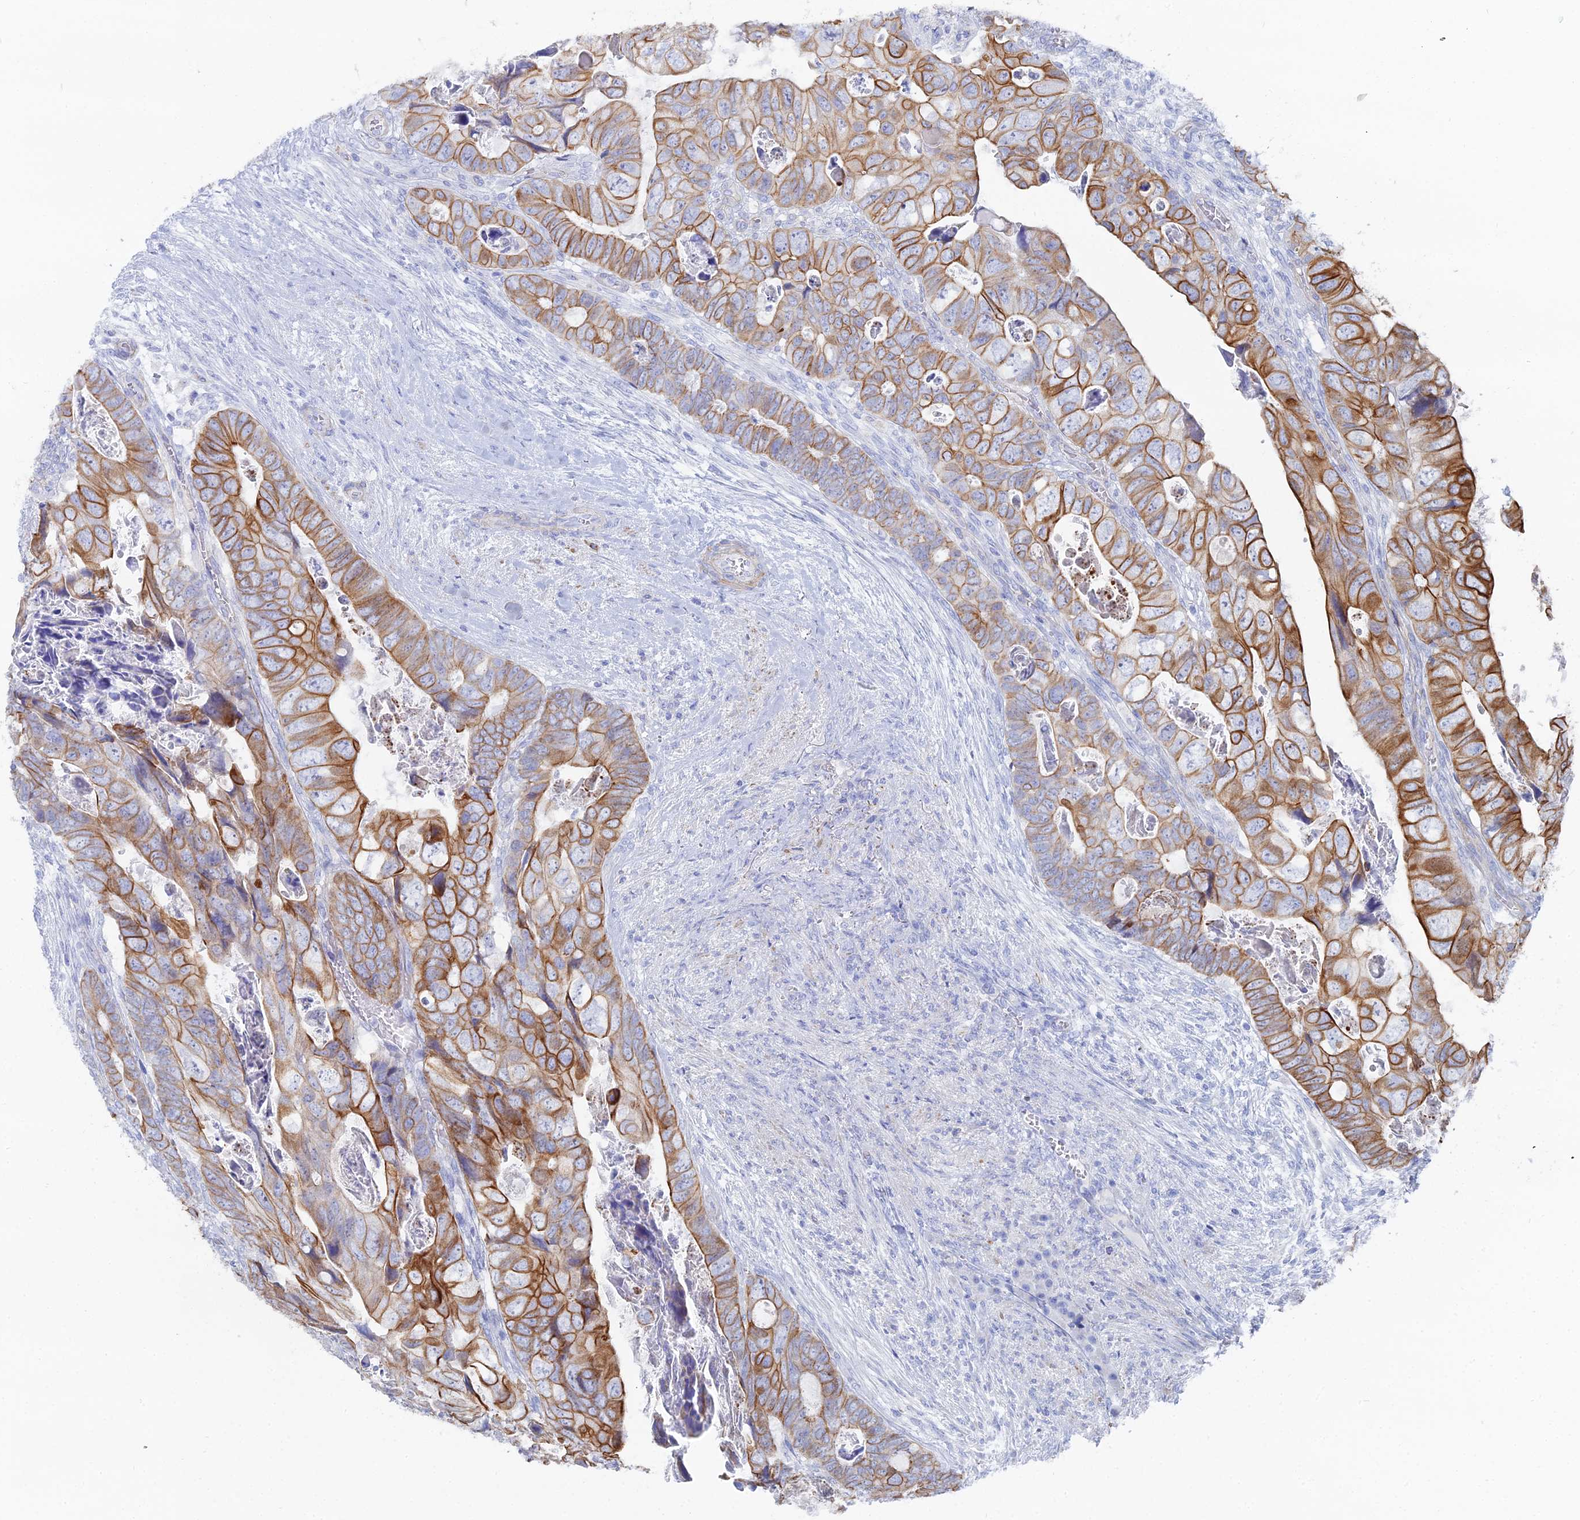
{"staining": {"intensity": "strong", "quantity": ">75%", "location": "cytoplasmic/membranous"}, "tissue": "colorectal cancer", "cell_type": "Tumor cells", "image_type": "cancer", "snomed": [{"axis": "morphology", "description": "Adenocarcinoma, NOS"}, {"axis": "topography", "description": "Rectum"}], "caption": "DAB (3,3'-diaminobenzidine) immunohistochemical staining of colorectal cancer (adenocarcinoma) exhibits strong cytoplasmic/membranous protein positivity in approximately >75% of tumor cells.", "gene": "DHX34", "patient": {"sex": "female", "age": 78}}